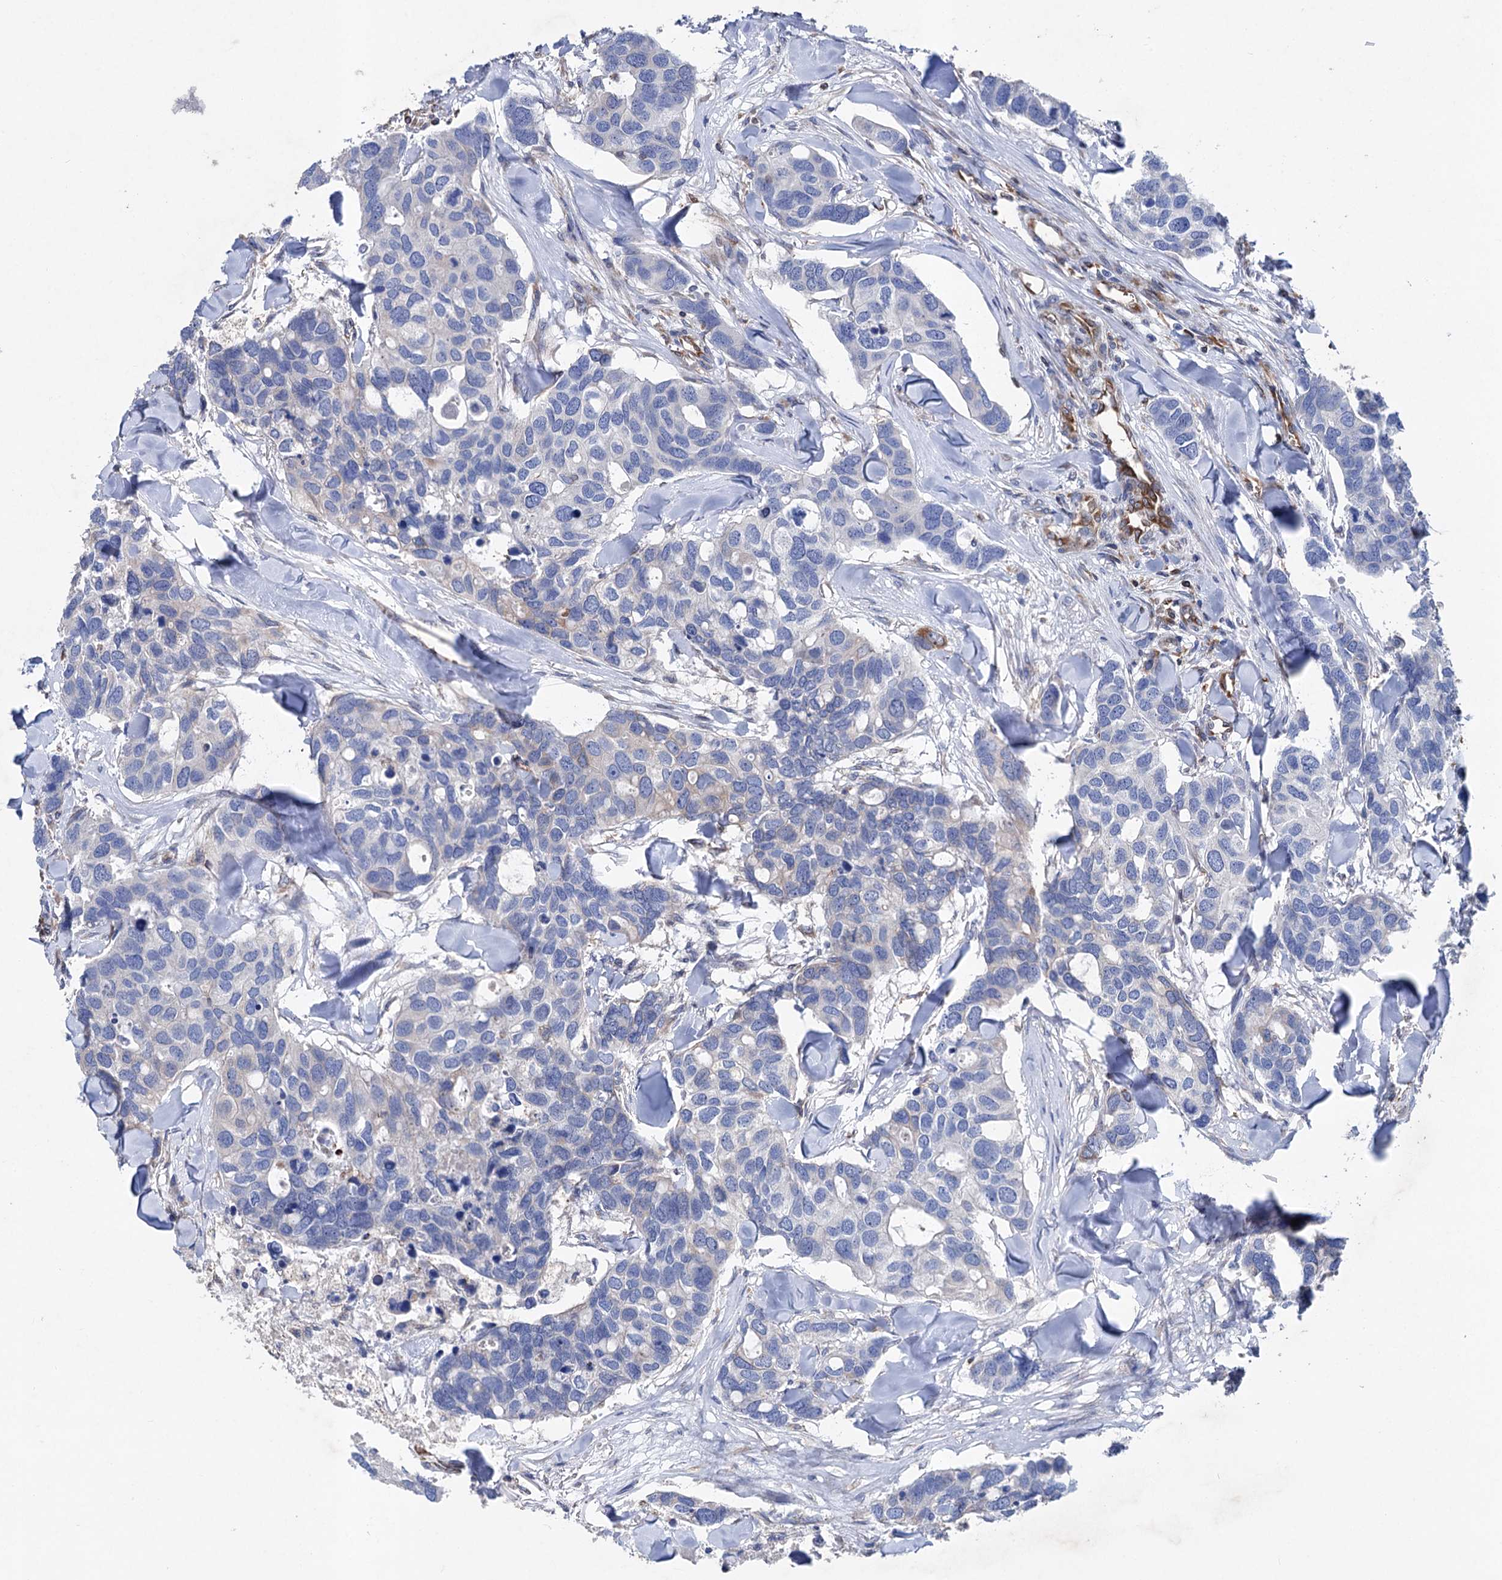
{"staining": {"intensity": "negative", "quantity": "none", "location": "none"}, "tissue": "breast cancer", "cell_type": "Tumor cells", "image_type": "cancer", "snomed": [{"axis": "morphology", "description": "Duct carcinoma"}, {"axis": "topography", "description": "Breast"}], "caption": "Immunohistochemistry micrograph of neoplastic tissue: intraductal carcinoma (breast) stained with DAB displays no significant protein positivity in tumor cells.", "gene": "STING1", "patient": {"sex": "female", "age": 83}}